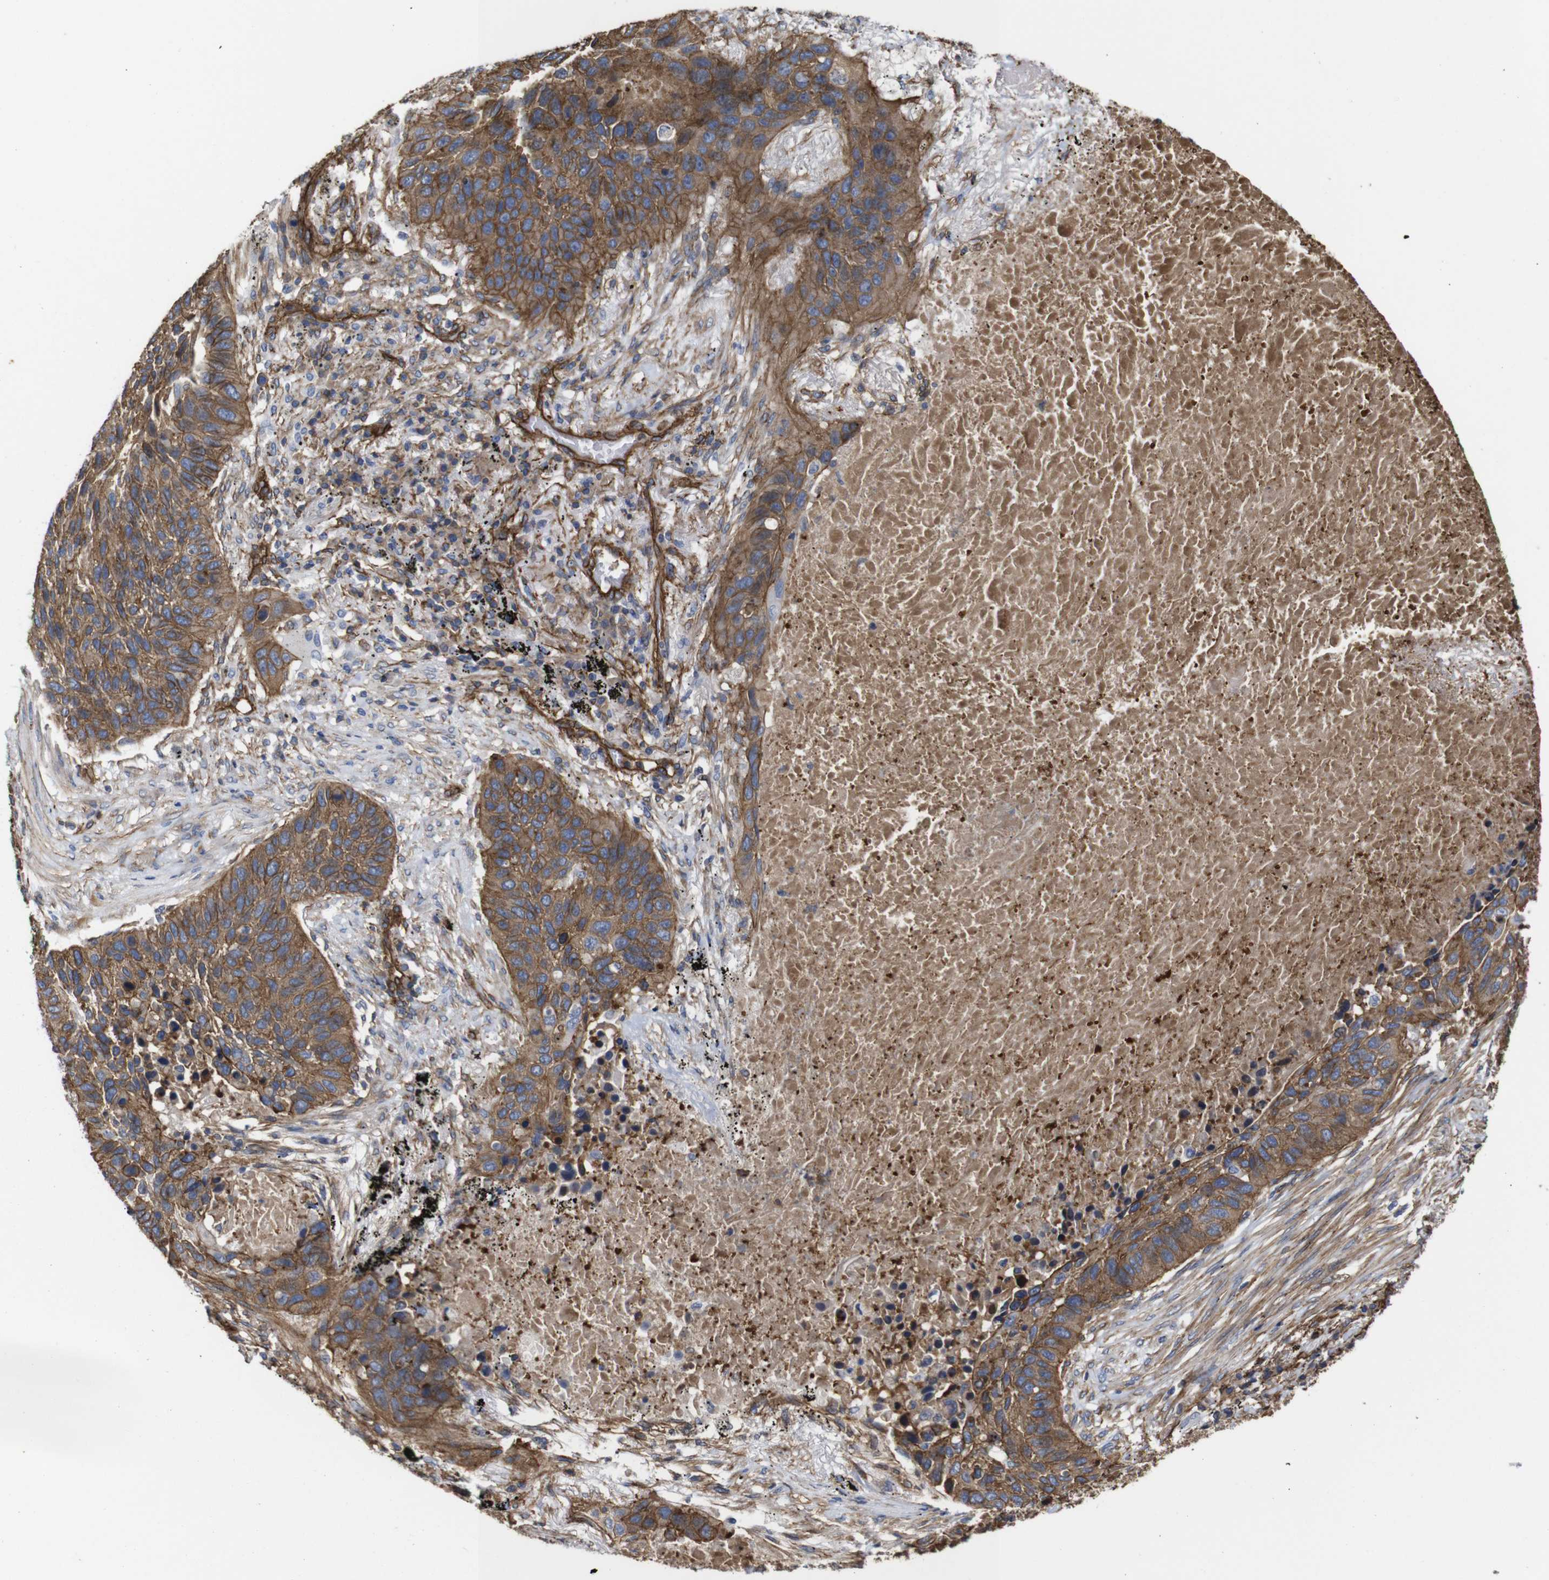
{"staining": {"intensity": "moderate", "quantity": ">75%", "location": "cytoplasmic/membranous"}, "tissue": "lung cancer", "cell_type": "Tumor cells", "image_type": "cancer", "snomed": [{"axis": "morphology", "description": "Squamous cell carcinoma, NOS"}, {"axis": "topography", "description": "Lung"}], "caption": "Tumor cells reveal medium levels of moderate cytoplasmic/membranous positivity in about >75% of cells in human squamous cell carcinoma (lung). (IHC, brightfield microscopy, high magnification).", "gene": "SPTBN1", "patient": {"sex": "male", "age": 57}}